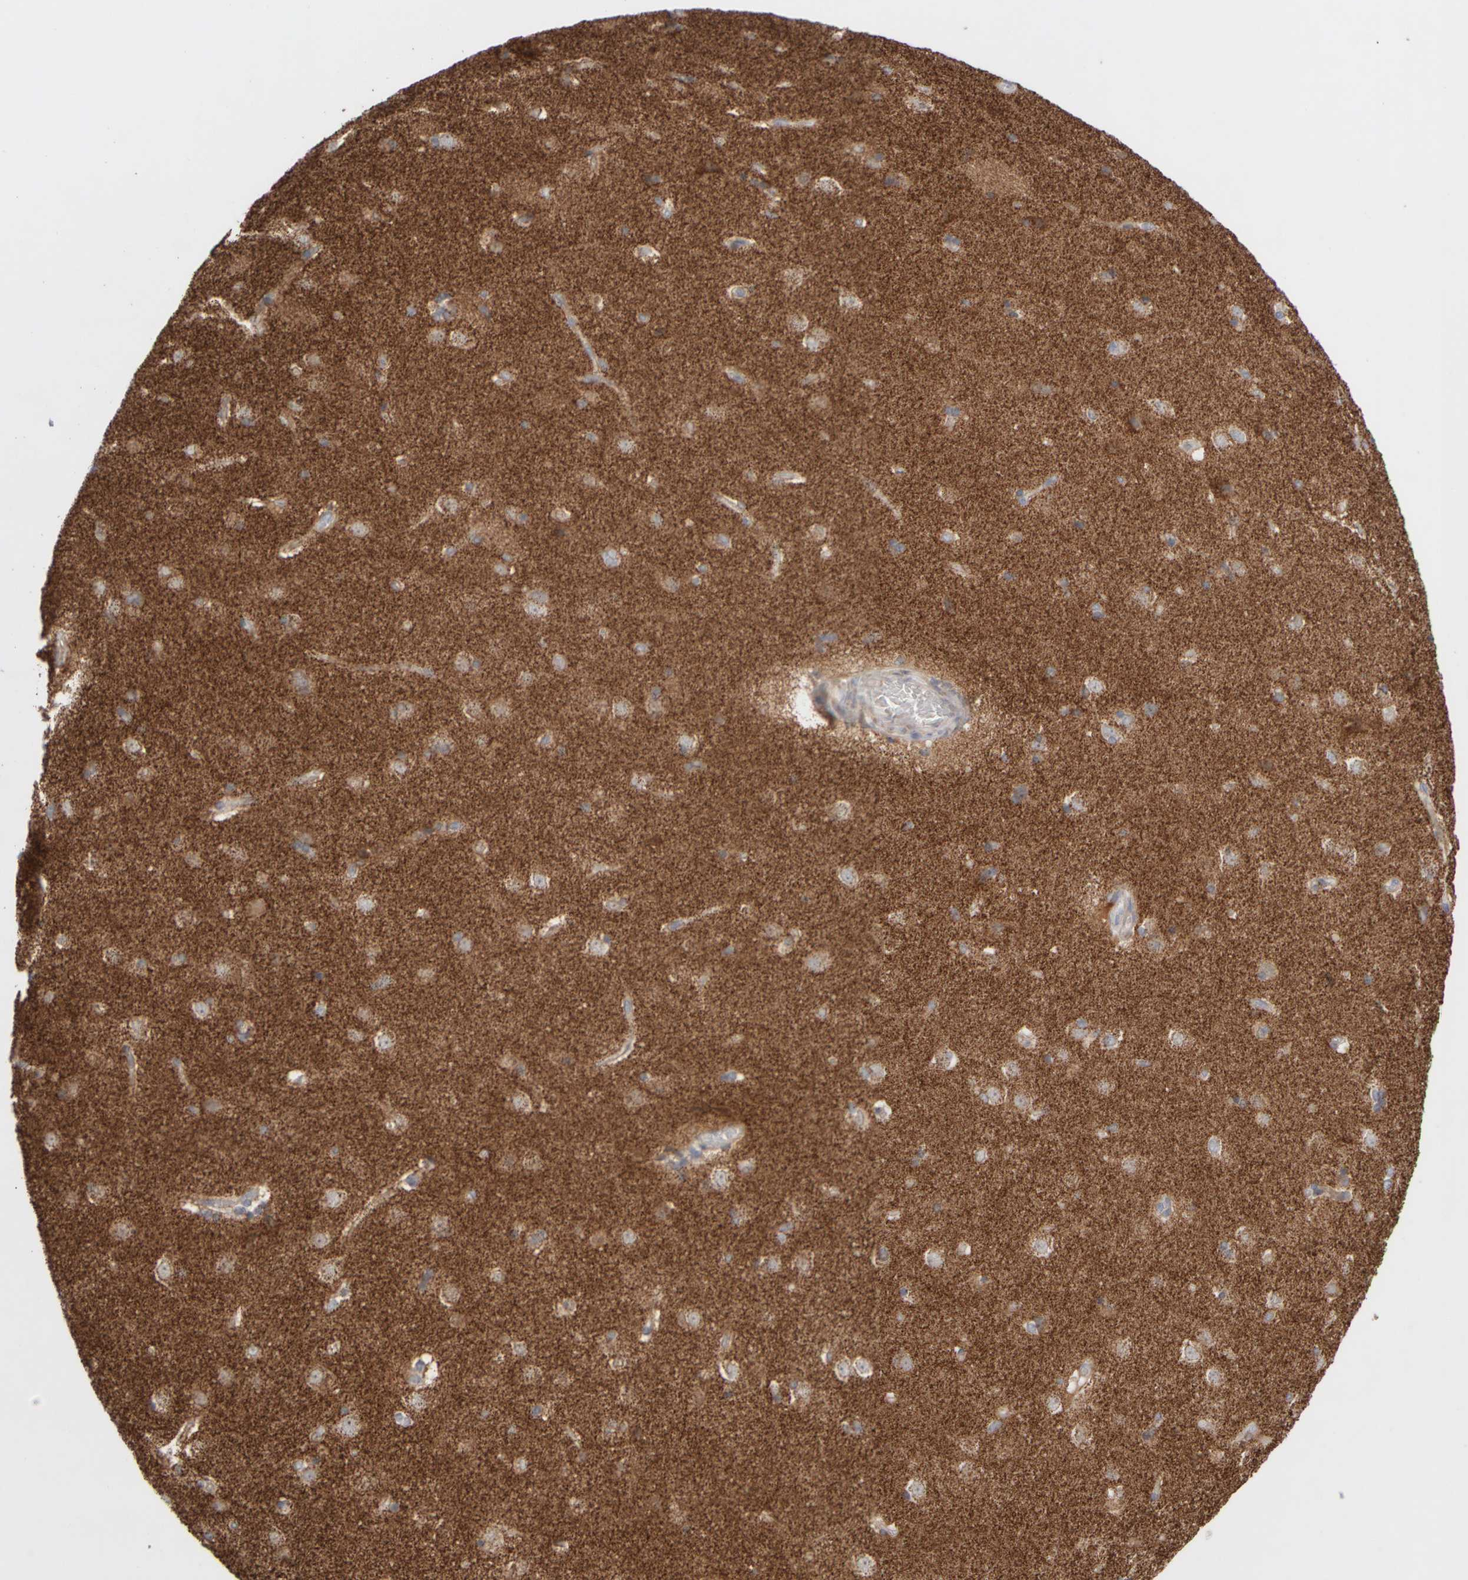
{"staining": {"intensity": "moderate", "quantity": "<25%", "location": "cytoplasmic/membranous"}, "tissue": "caudate", "cell_type": "Glial cells", "image_type": "normal", "snomed": [{"axis": "morphology", "description": "Normal tissue, NOS"}, {"axis": "topography", "description": "Lateral ventricle wall"}], "caption": "Human caudate stained with a brown dye demonstrates moderate cytoplasmic/membranous positive staining in about <25% of glial cells.", "gene": "CHADL", "patient": {"sex": "female", "age": 19}}